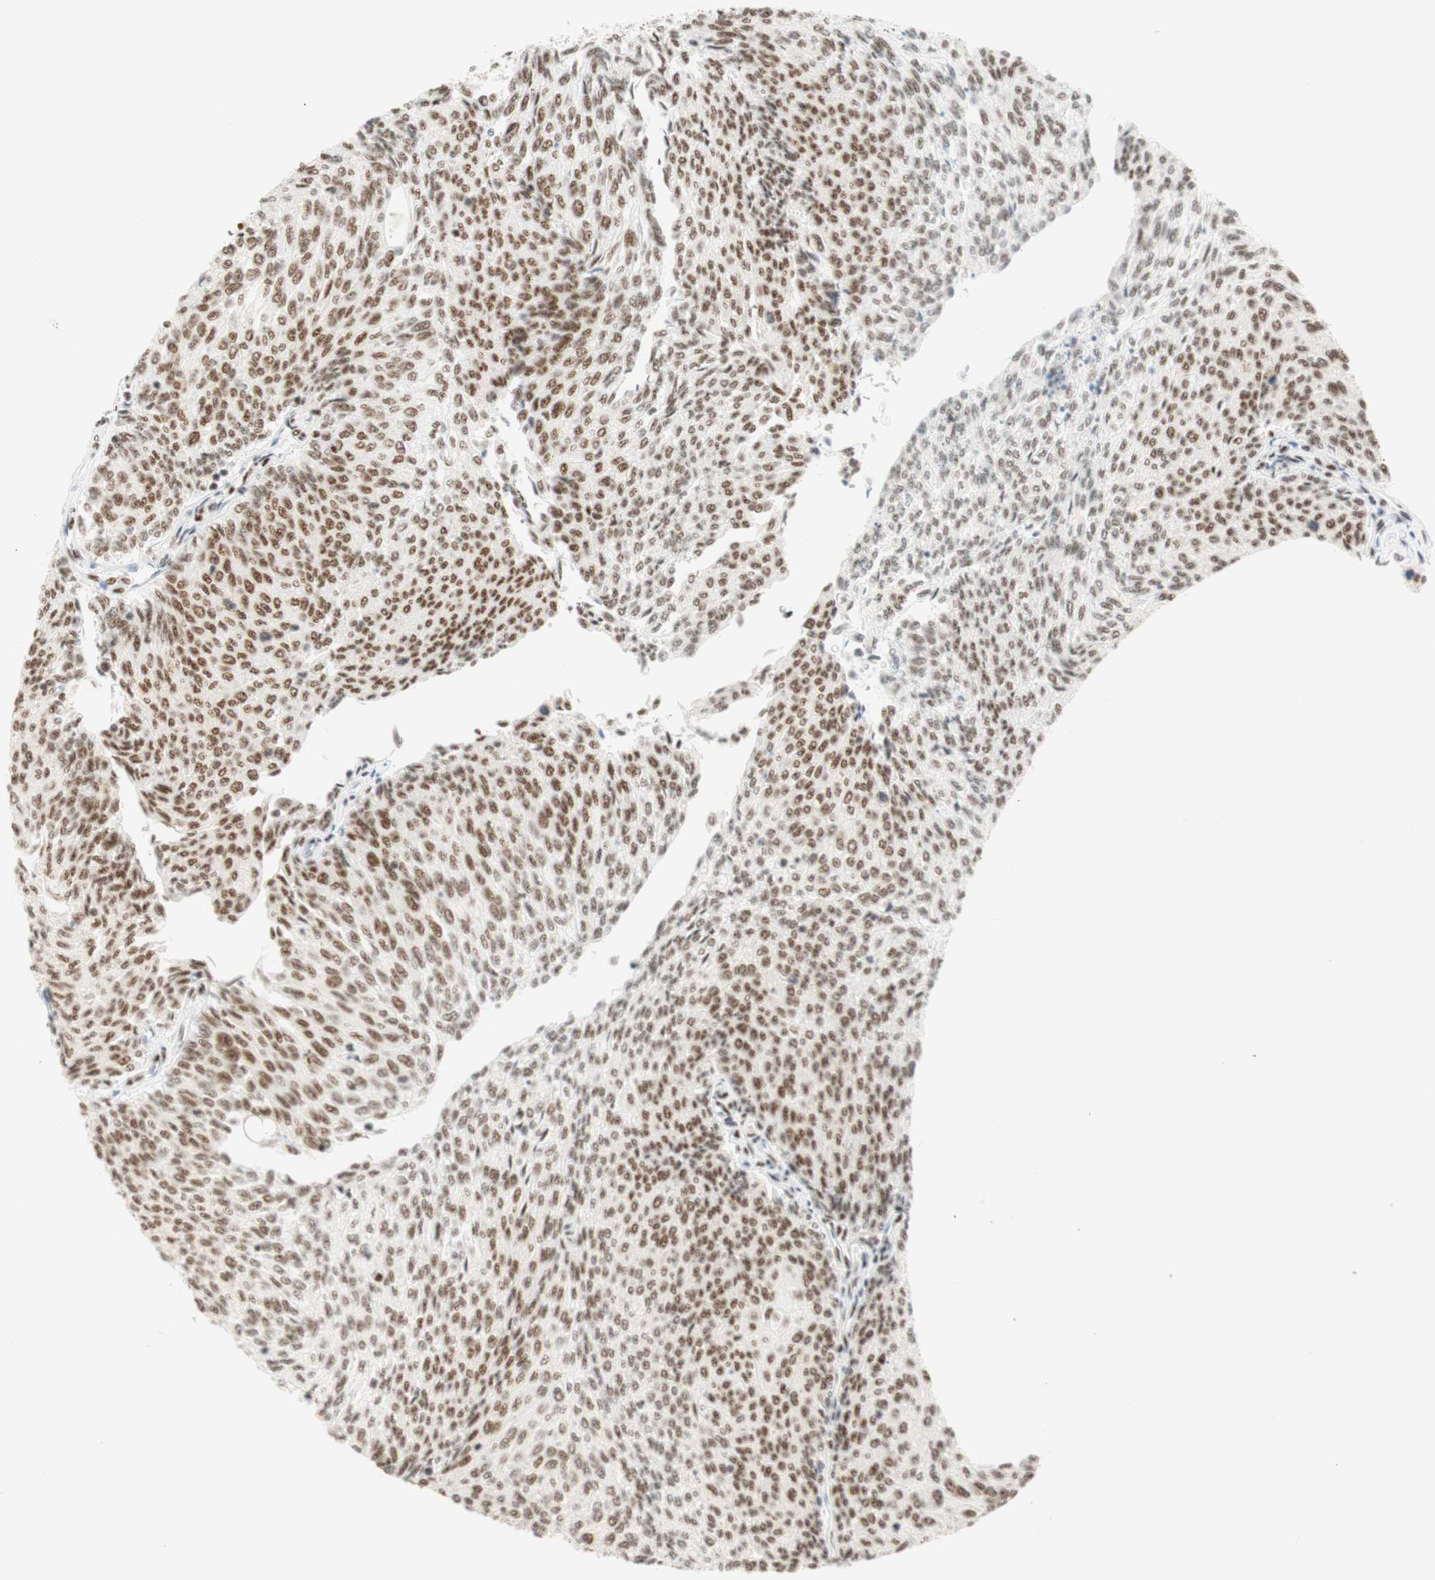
{"staining": {"intensity": "moderate", "quantity": "25%-75%", "location": "nuclear"}, "tissue": "urothelial cancer", "cell_type": "Tumor cells", "image_type": "cancer", "snomed": [{"axis": "morphology", "description": "Urothelial carcinoma, Low grade"}, {"axis": "topography", "description": "Urinary bladder"}], "caption": "Approximately 25%-75% of tumor cells in urothelial cancer demonstrate moderate nuclear protein positivity as visualized by brown immunohistochemical staining.", "gene": "RNF20", "patient": {"sex": "female", "age": 79}}